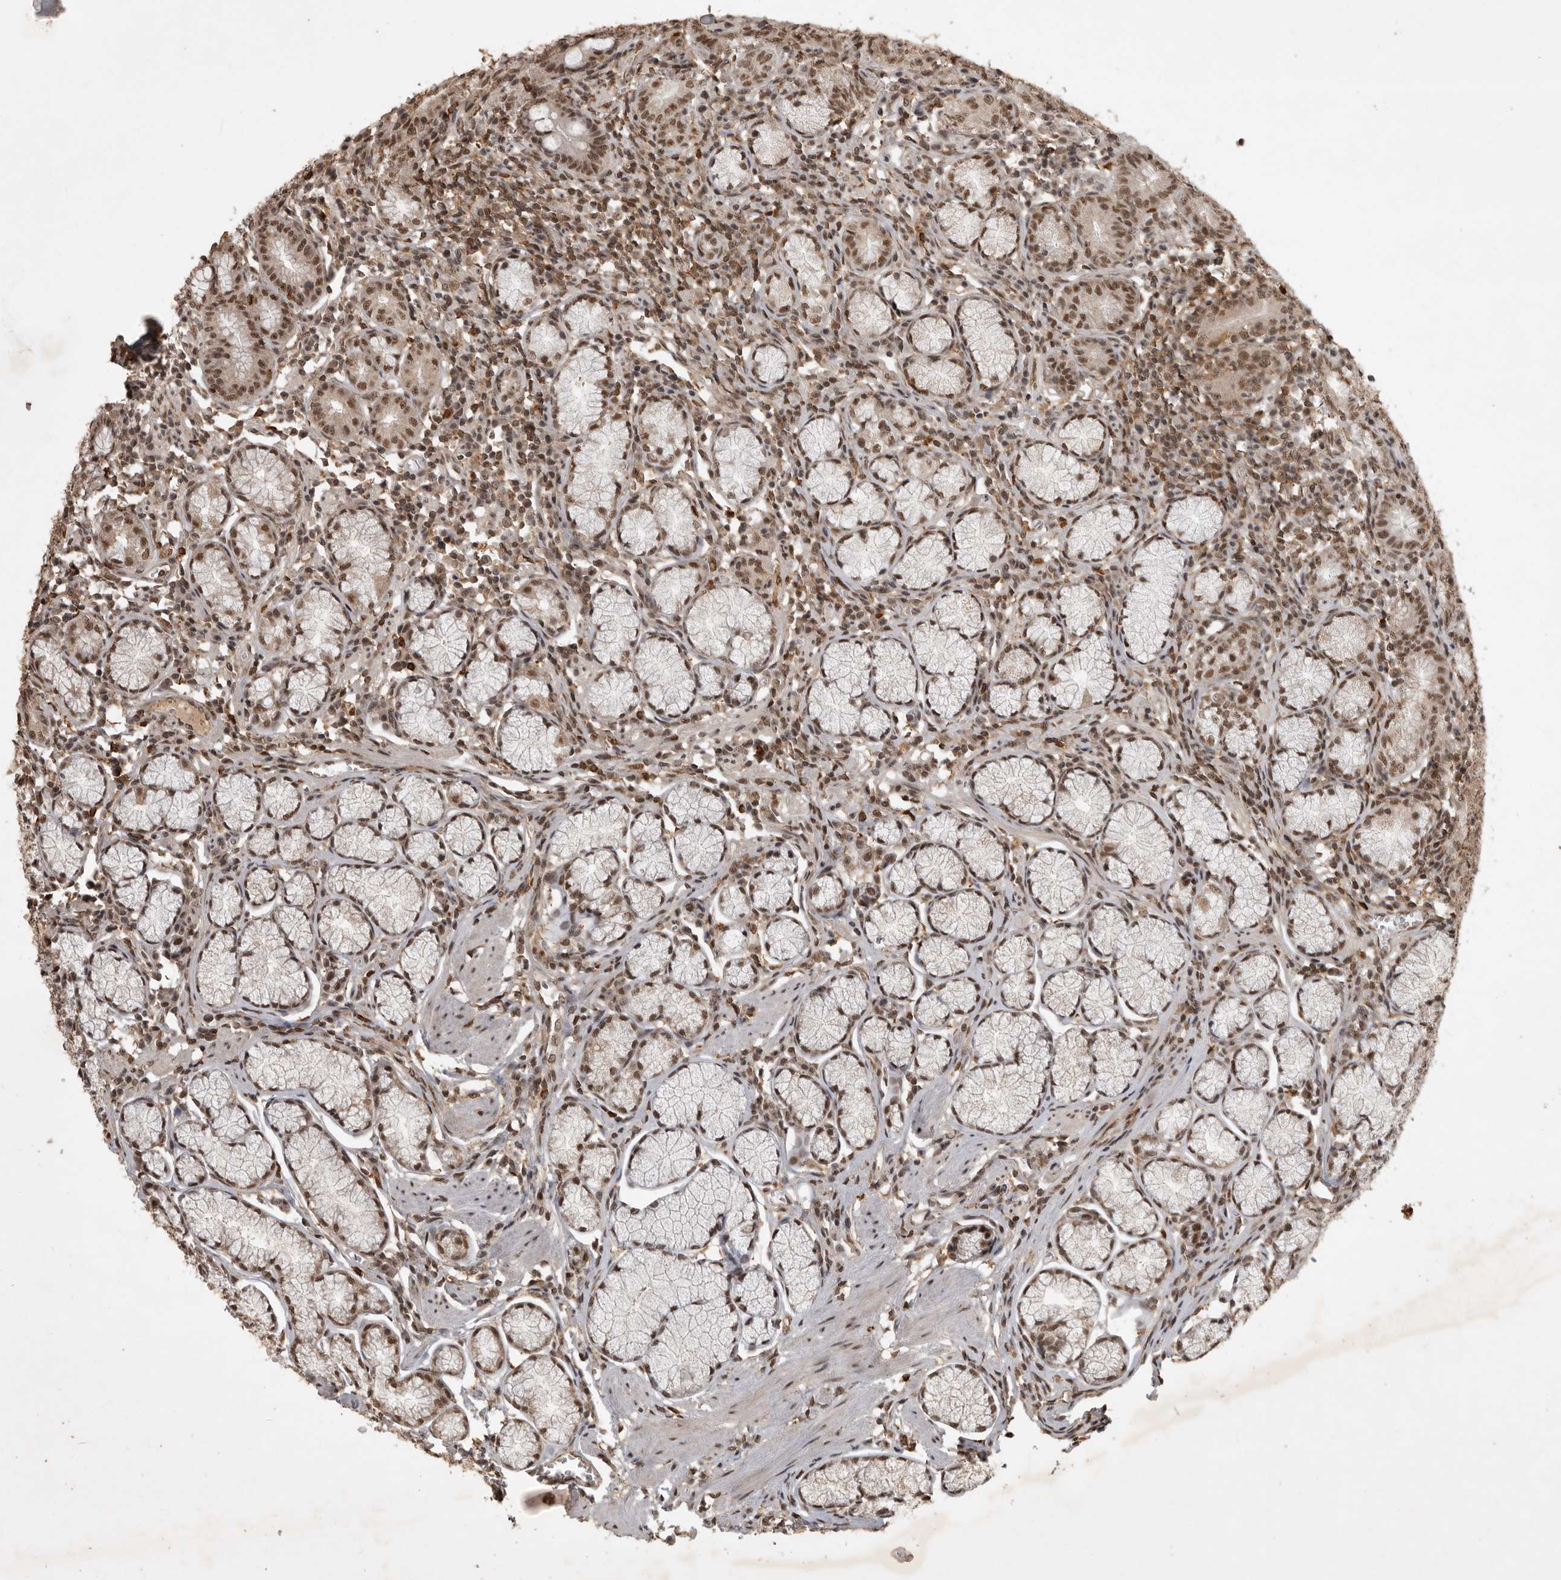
{"staining": {"intensity": "strong", "quantity": ">75%", "location": "cytoplasmic/membranous,nuclear"}, "tissue": "stomach", "cell_type": "Glandular cells", "image_type": "normal", "snomed": [{"axis": "morphology", "description": "Normal tissue, NOS"}, {"axis": "topography", "description": "Stomach"}], "caption": "This histopathology image reveals unremarkable stomach stained with immunohistochemistry (IHC) to label a protein in brown. The cytoplasmic/membranous,nuclear of glandular cells show strong positivity for the protein. Nuclei are counter-stained blue.", "gene": "CBLL1", "patient": {"sex": "male", "age": 55}}